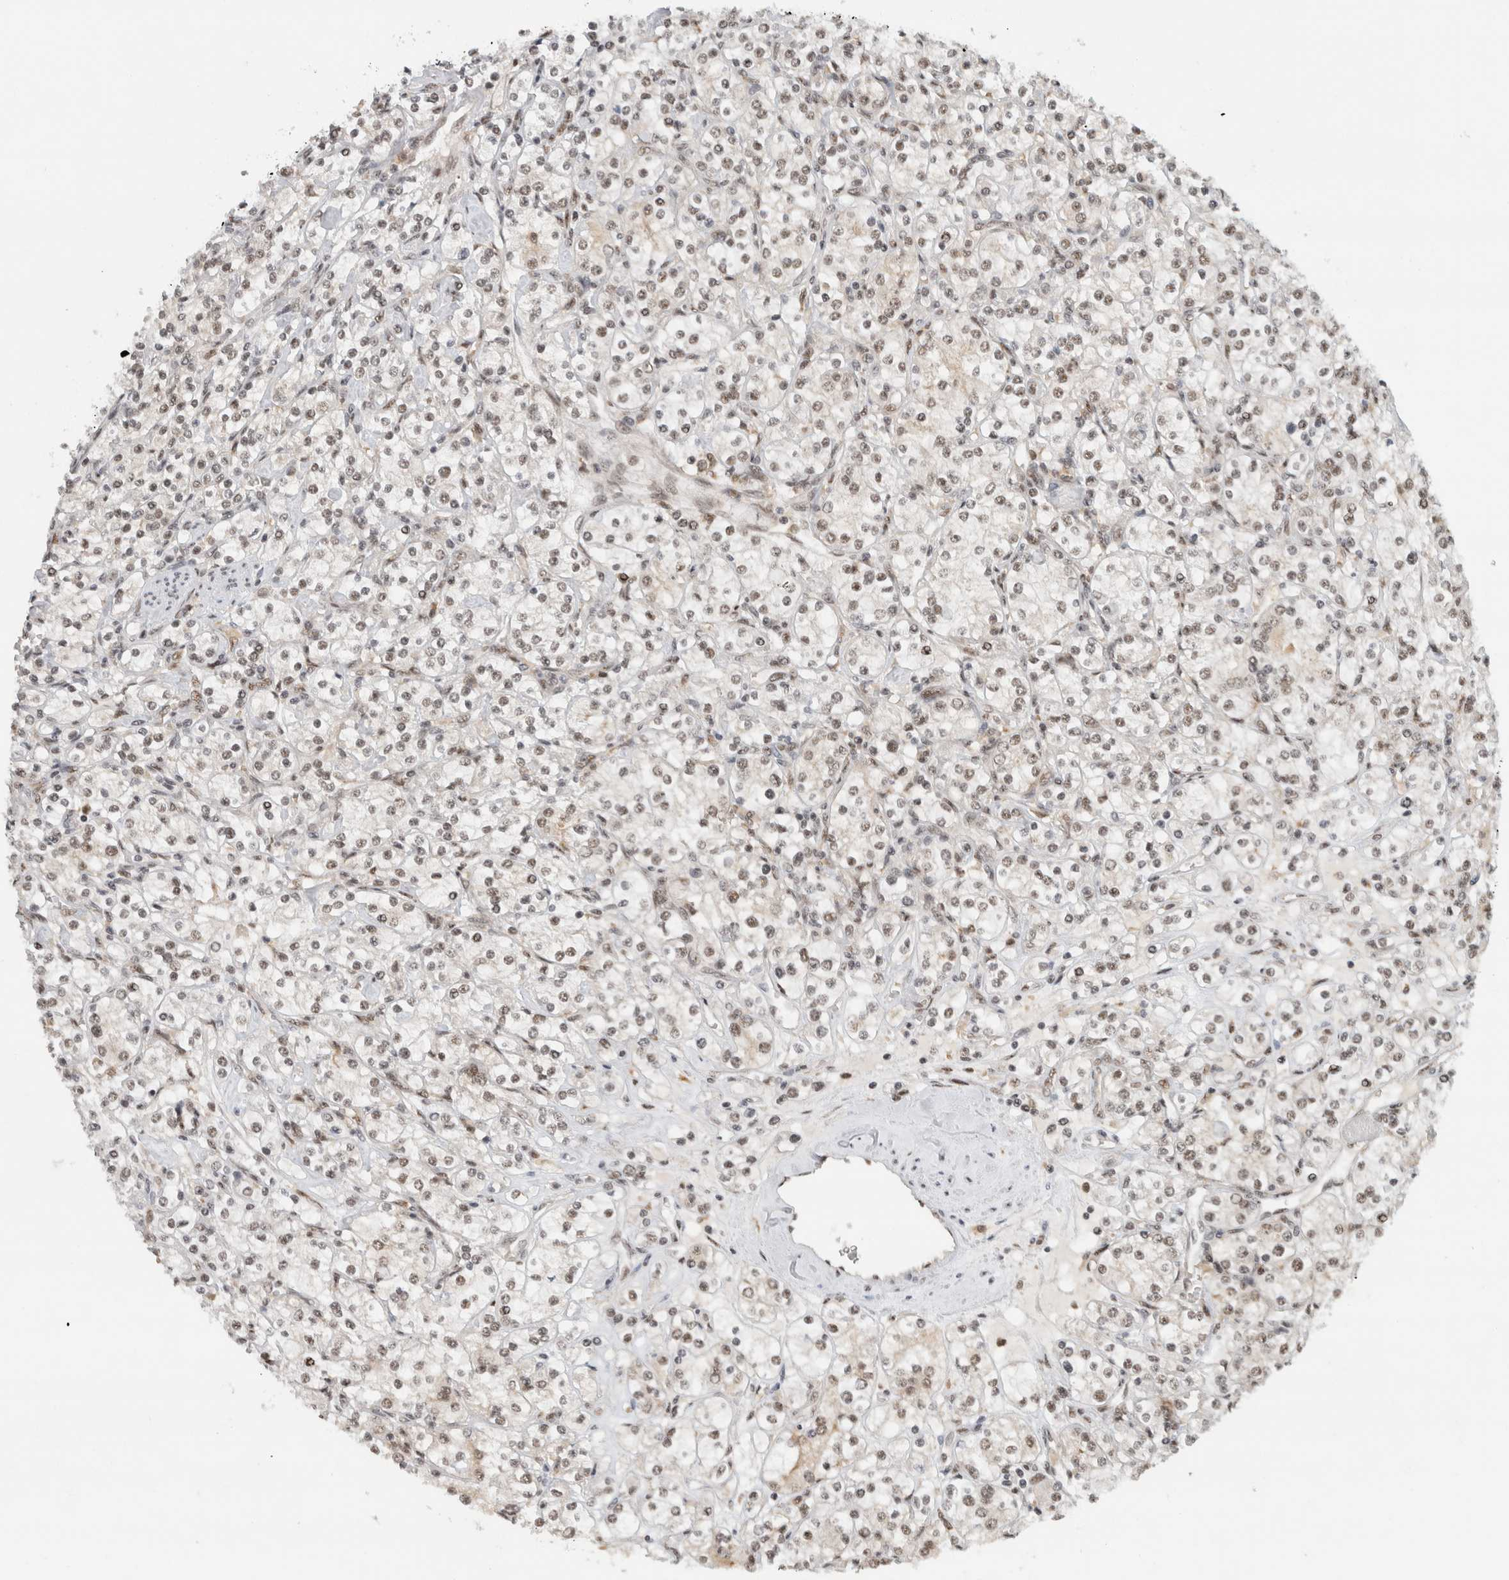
{"staining": {"intensity": "weak", "quantity": "25%-75%", "location": "nuclear"}, "tissue": "renal cancer", "cell_type": "Tumor cells", "image_type": "cancer", "snomed": [{"axis": "morphology", "description": "Adenocarcinoma, NOS"}, {"axis": "topography", "description": "Kidney"}], "caption": "Protein expression analysis of adenocarcinoma (renal) reveals weak nuclear staining in approximately 25%-75% of tumor cells.", "gene": "NCAPG2", "patient": {"sex": "male", "age": 77}}